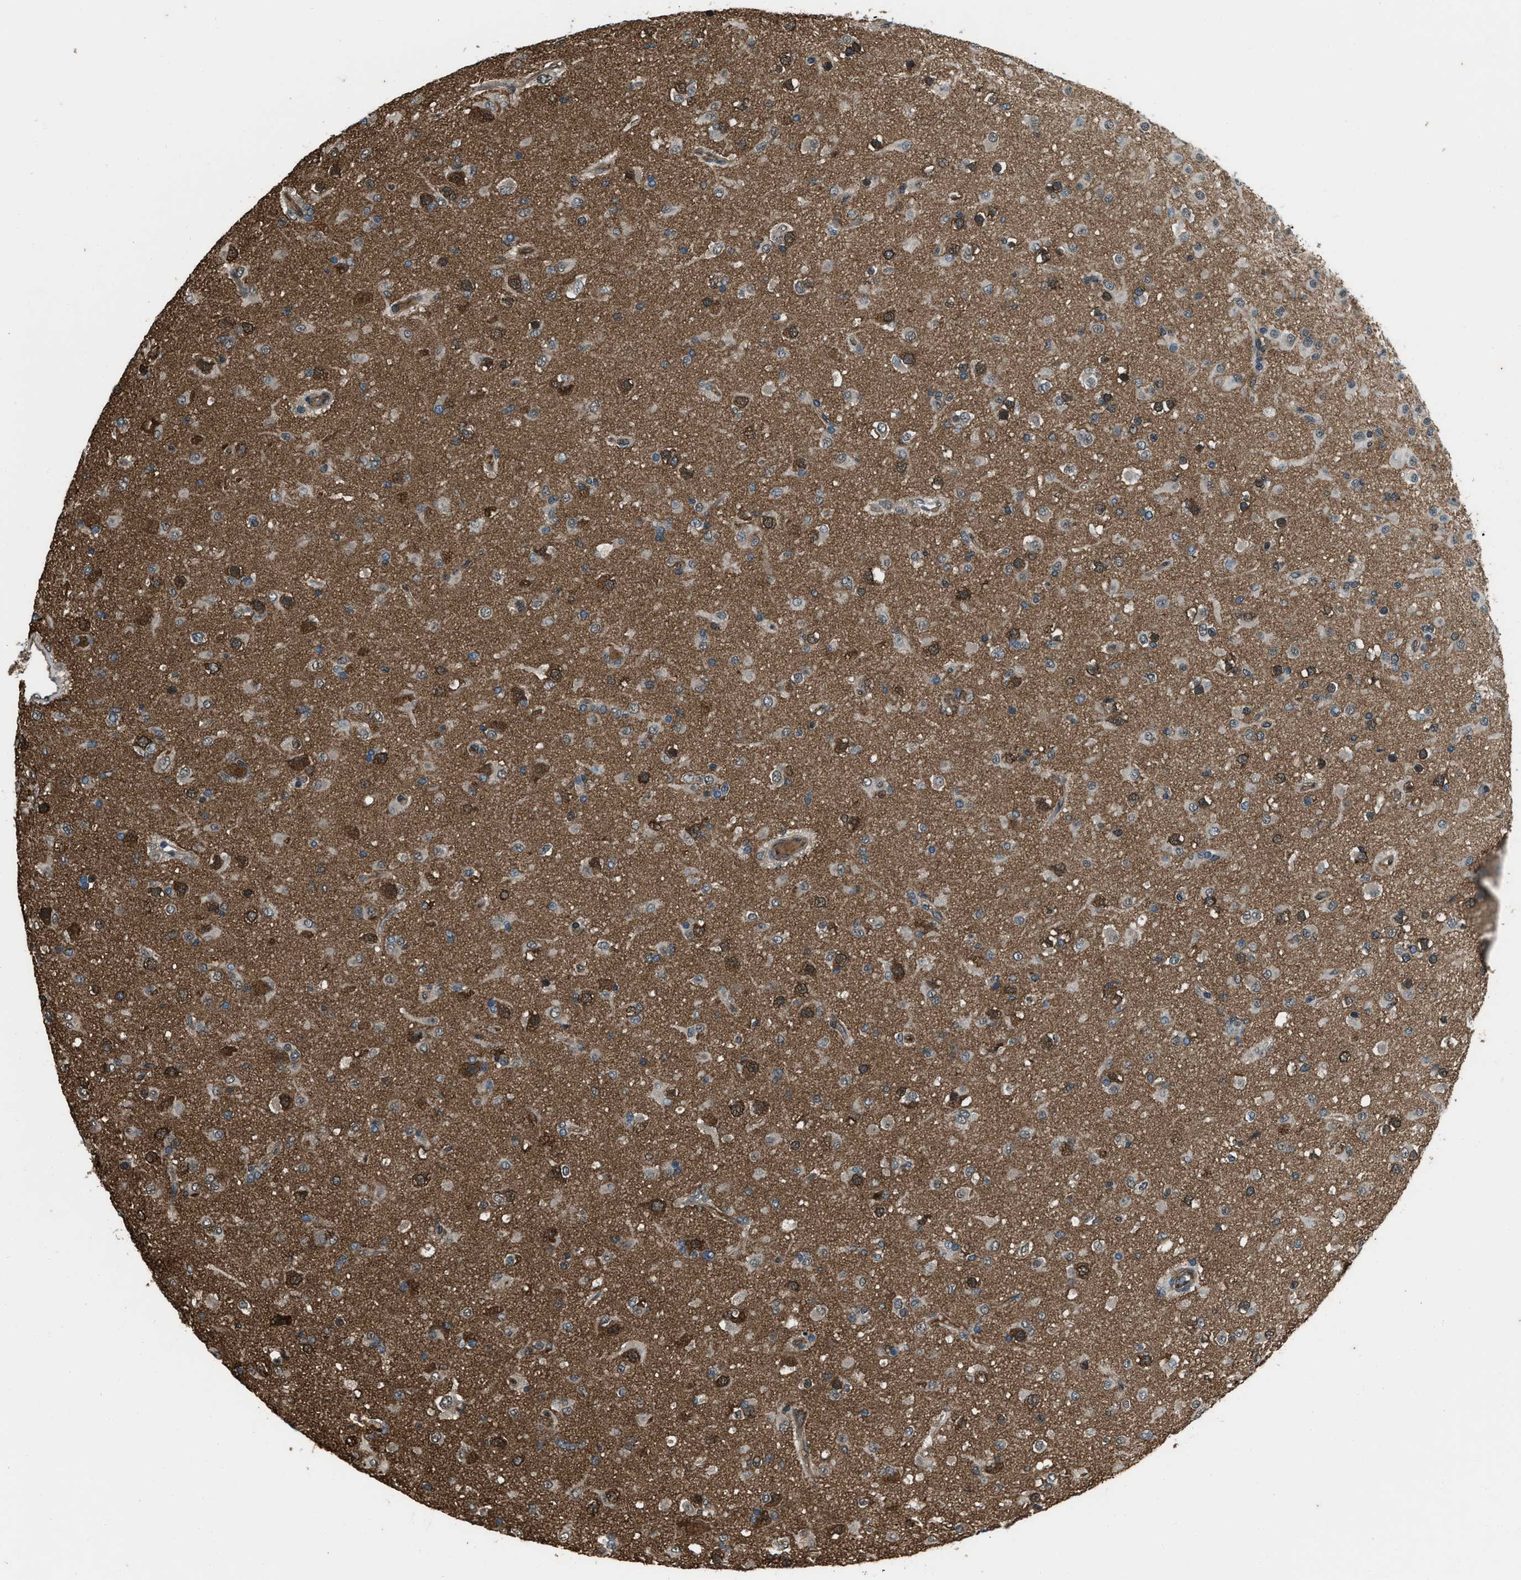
{"staining": {"intensity": "moderate", "quantity": ">75%", "location": "cytoplasmic/membranous"}, "tissue": "glioma", "cell_type": "Tumor cells", "image_type": "cancer", "snomed": [{"axis": "morphology", "description": "Glioma, malignant, Low grade"}, {"axis": "topography", "description": "Brain"}], "caption": "Immunohistochemistry micrograph of neoplastic tissue: human glioma stained using immunohistochemistry demonstrates medium levels of moderate protein expression localized specifically in the cytoplasmic/membranous of tumor cells, appearing as a cytoplasmic/membranous brown color.", "gene": "SVIL", "patient": {"sex": "male", "age": 65}}